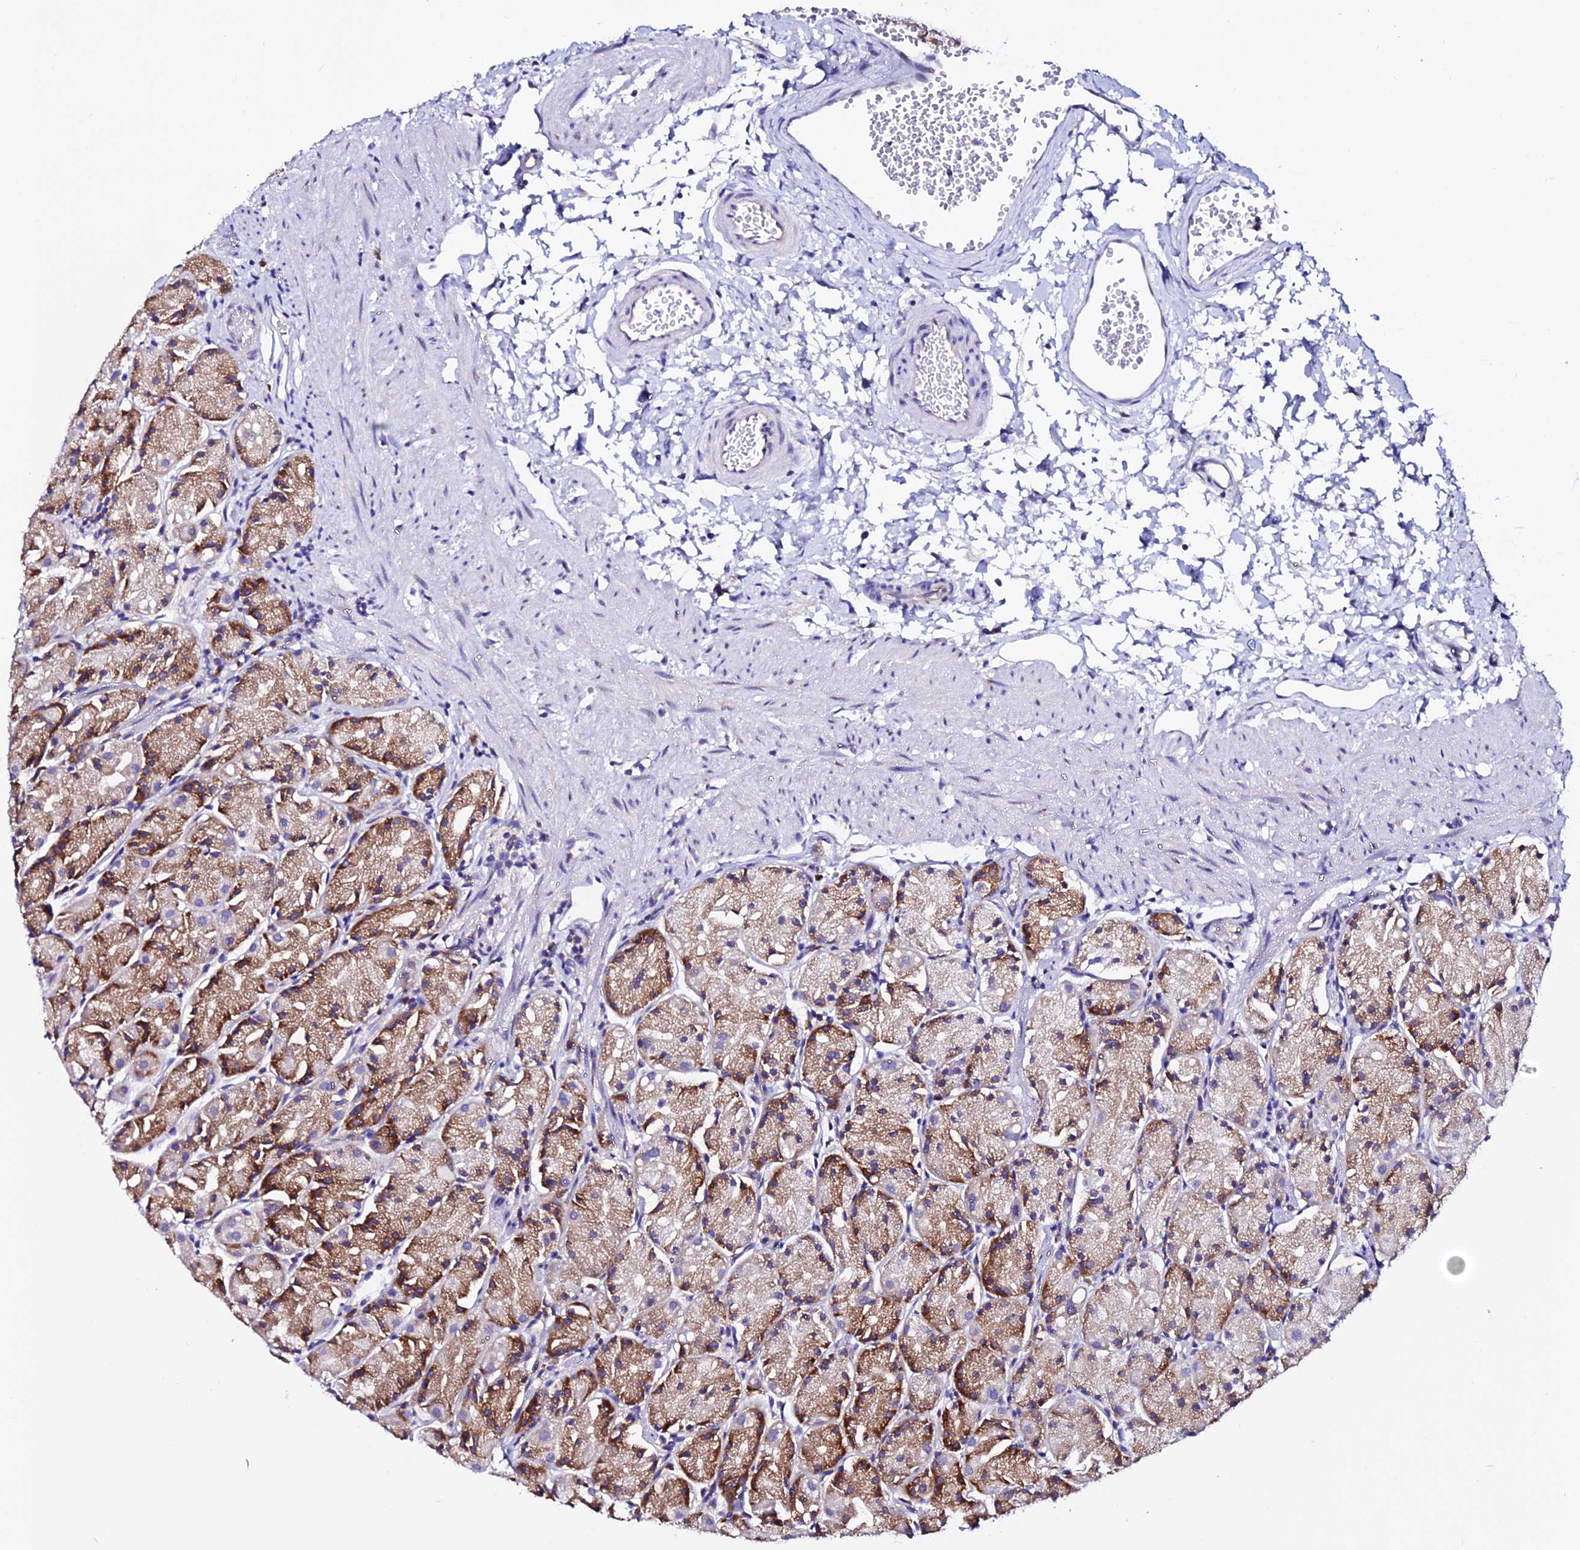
{"staining": {"intensity": "moderate", "quantity": ">75%", "location": "cytoplasmic/membranous"}, "tissue": "stomach", "cell_type": "Glandular cells", "image_type": "normal", "snomed": [{"axis": "morphology", "description": "Normal tissue, NOS"}, {"axis": "topography", "description": "Stomach, upper"}], "caption": "Moderate cytoplasmic/membranous protein staining is seen in about >75% of glandular cells in stomach. Nuclei are stained in blue.", "gene": "EEF1G", "patient": {"sex": "male", "age": 47}}